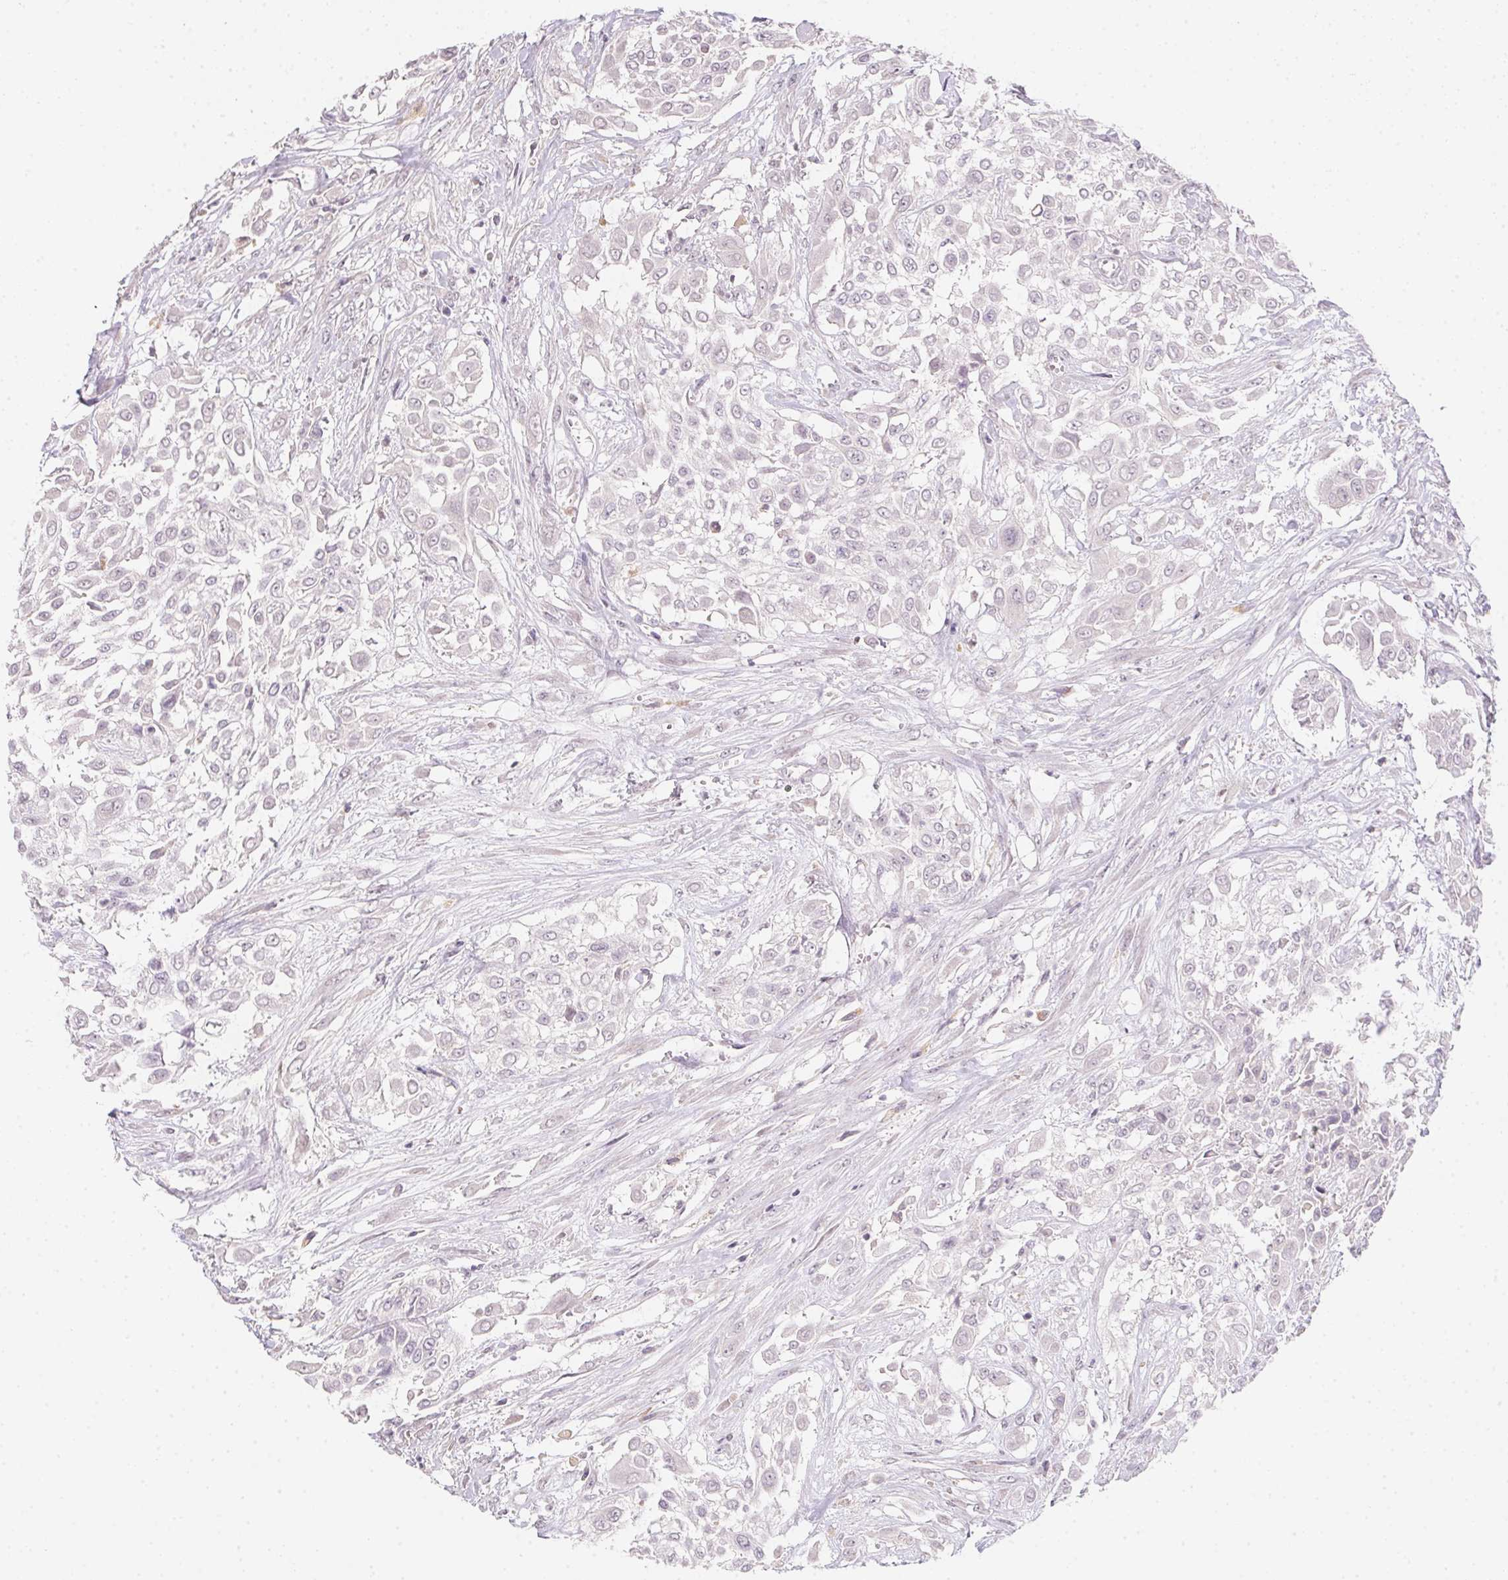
{"staining": {"intensity": "negative", "quantity": "none", "location": "none"}, "tissue": "urothelial cancer", "cell_type": "Tumor cells", "image_type": "cancer", "snomed": [{"axis": "morphology", "description": "Urothelial carcinoma, High grade"}, {"axis": "topography", "description": "Urinary bladder"}], "caption": "Immunohistochemistry of urothelial cancer demonstrates no expression in tumor cells.", "gene": "SLC6A18", "patient": {"sex": "male", "age": 57}}